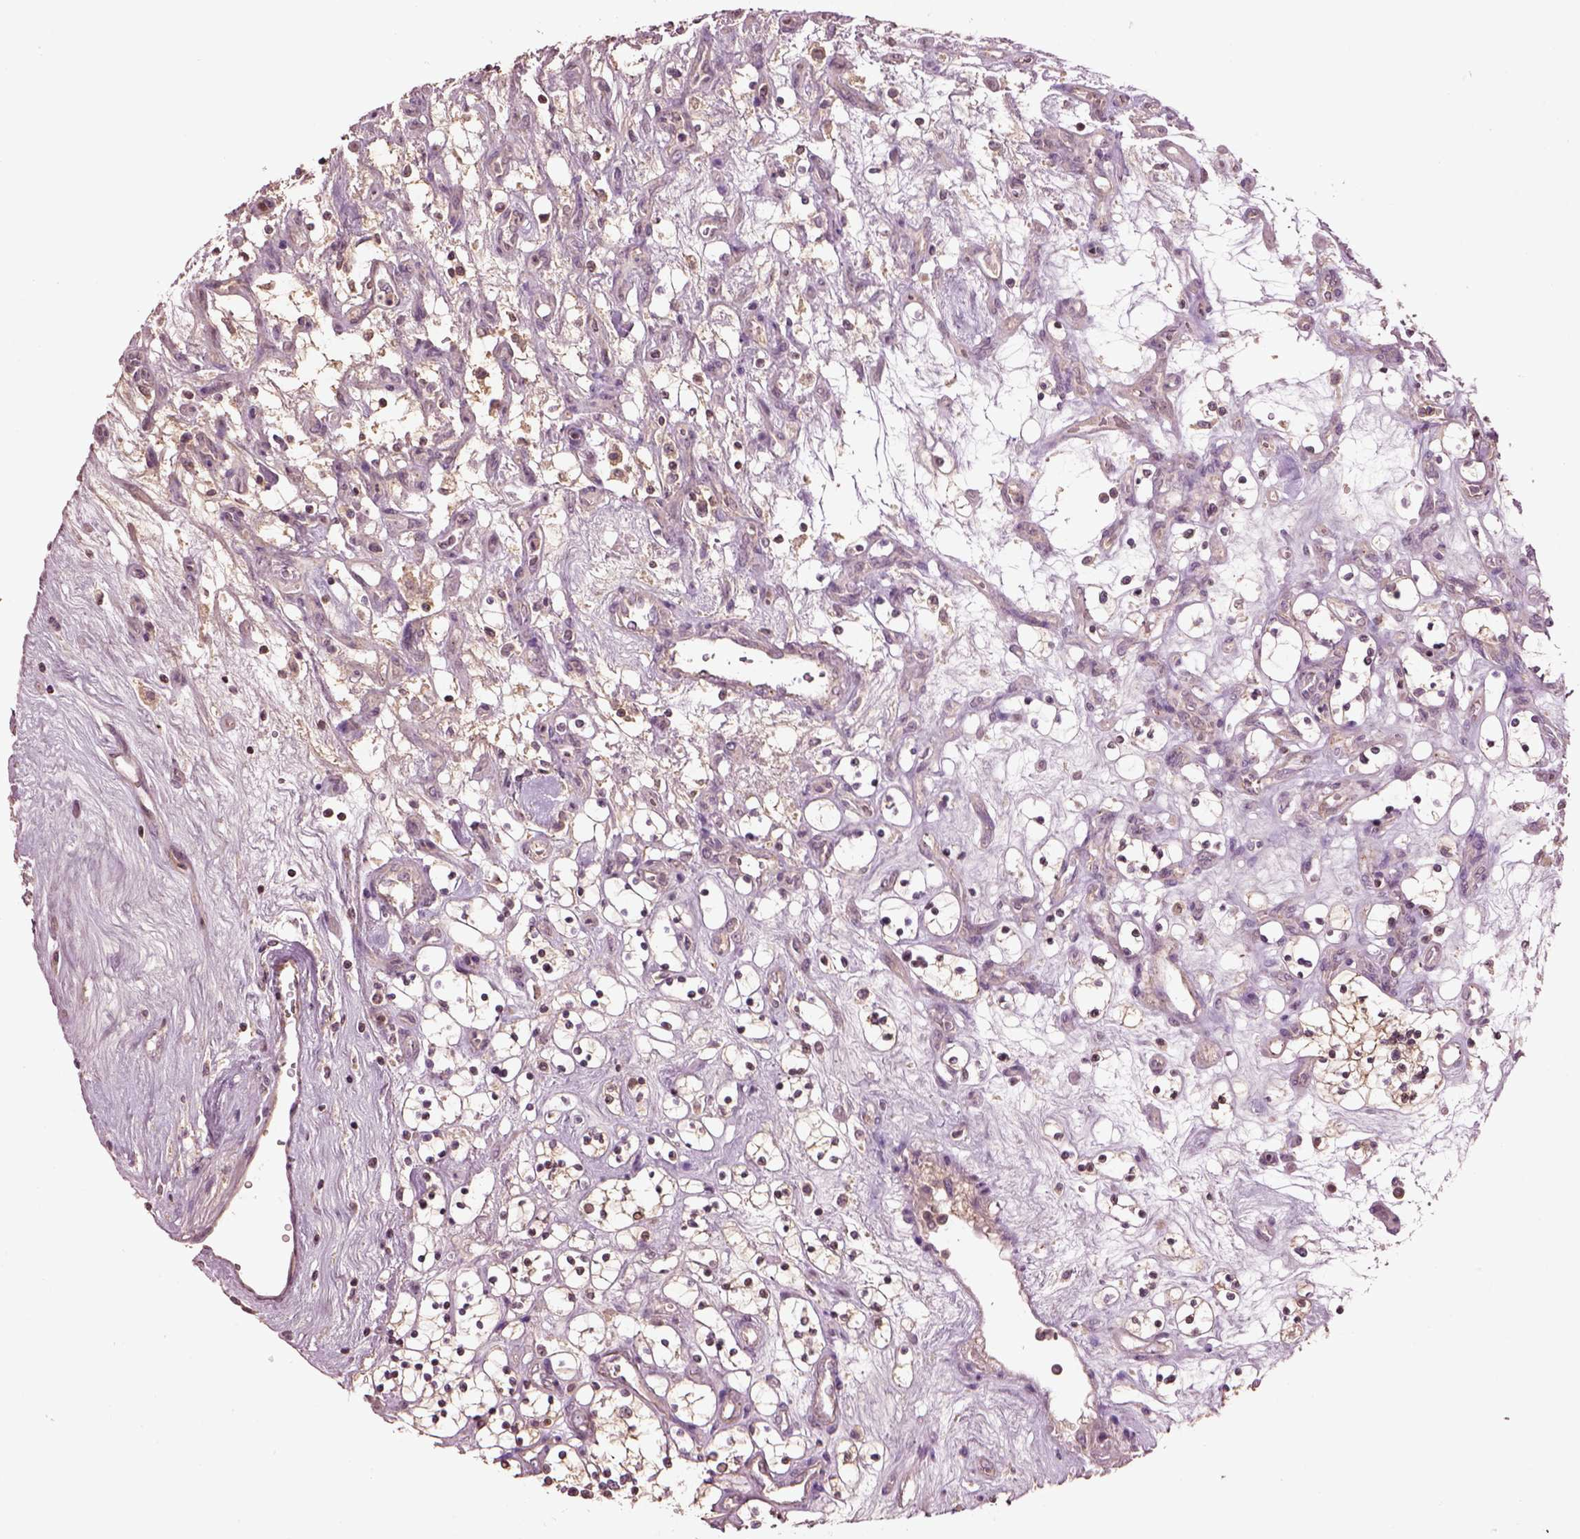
{"staining": {"intensity": "weak", "quantity": "25%-75%", "location": "cytoplasmic/membranous"}, "tissue": "renal cancer", "cell_type": "Tumor cells", "image_type": "cancer", "snomed": [{"axis": "morphology", "description": "Adenocarcinoma, NOS"}, {"axis": "topography", "description": "Kidney"}], "caption": "Immunohistochemistry of renal cancer shows low levels of weak cytoplasmic/membranous staining in about 25%-75% of tumor cells. The staining was performed using DAB (3,3'-diaminobenzidine), with brown indicating positive protein expression. Nuclei are stained blue with hematoxylin.", "gene": "MTHFS", "patient": {"sex": "female", "age": 69}}